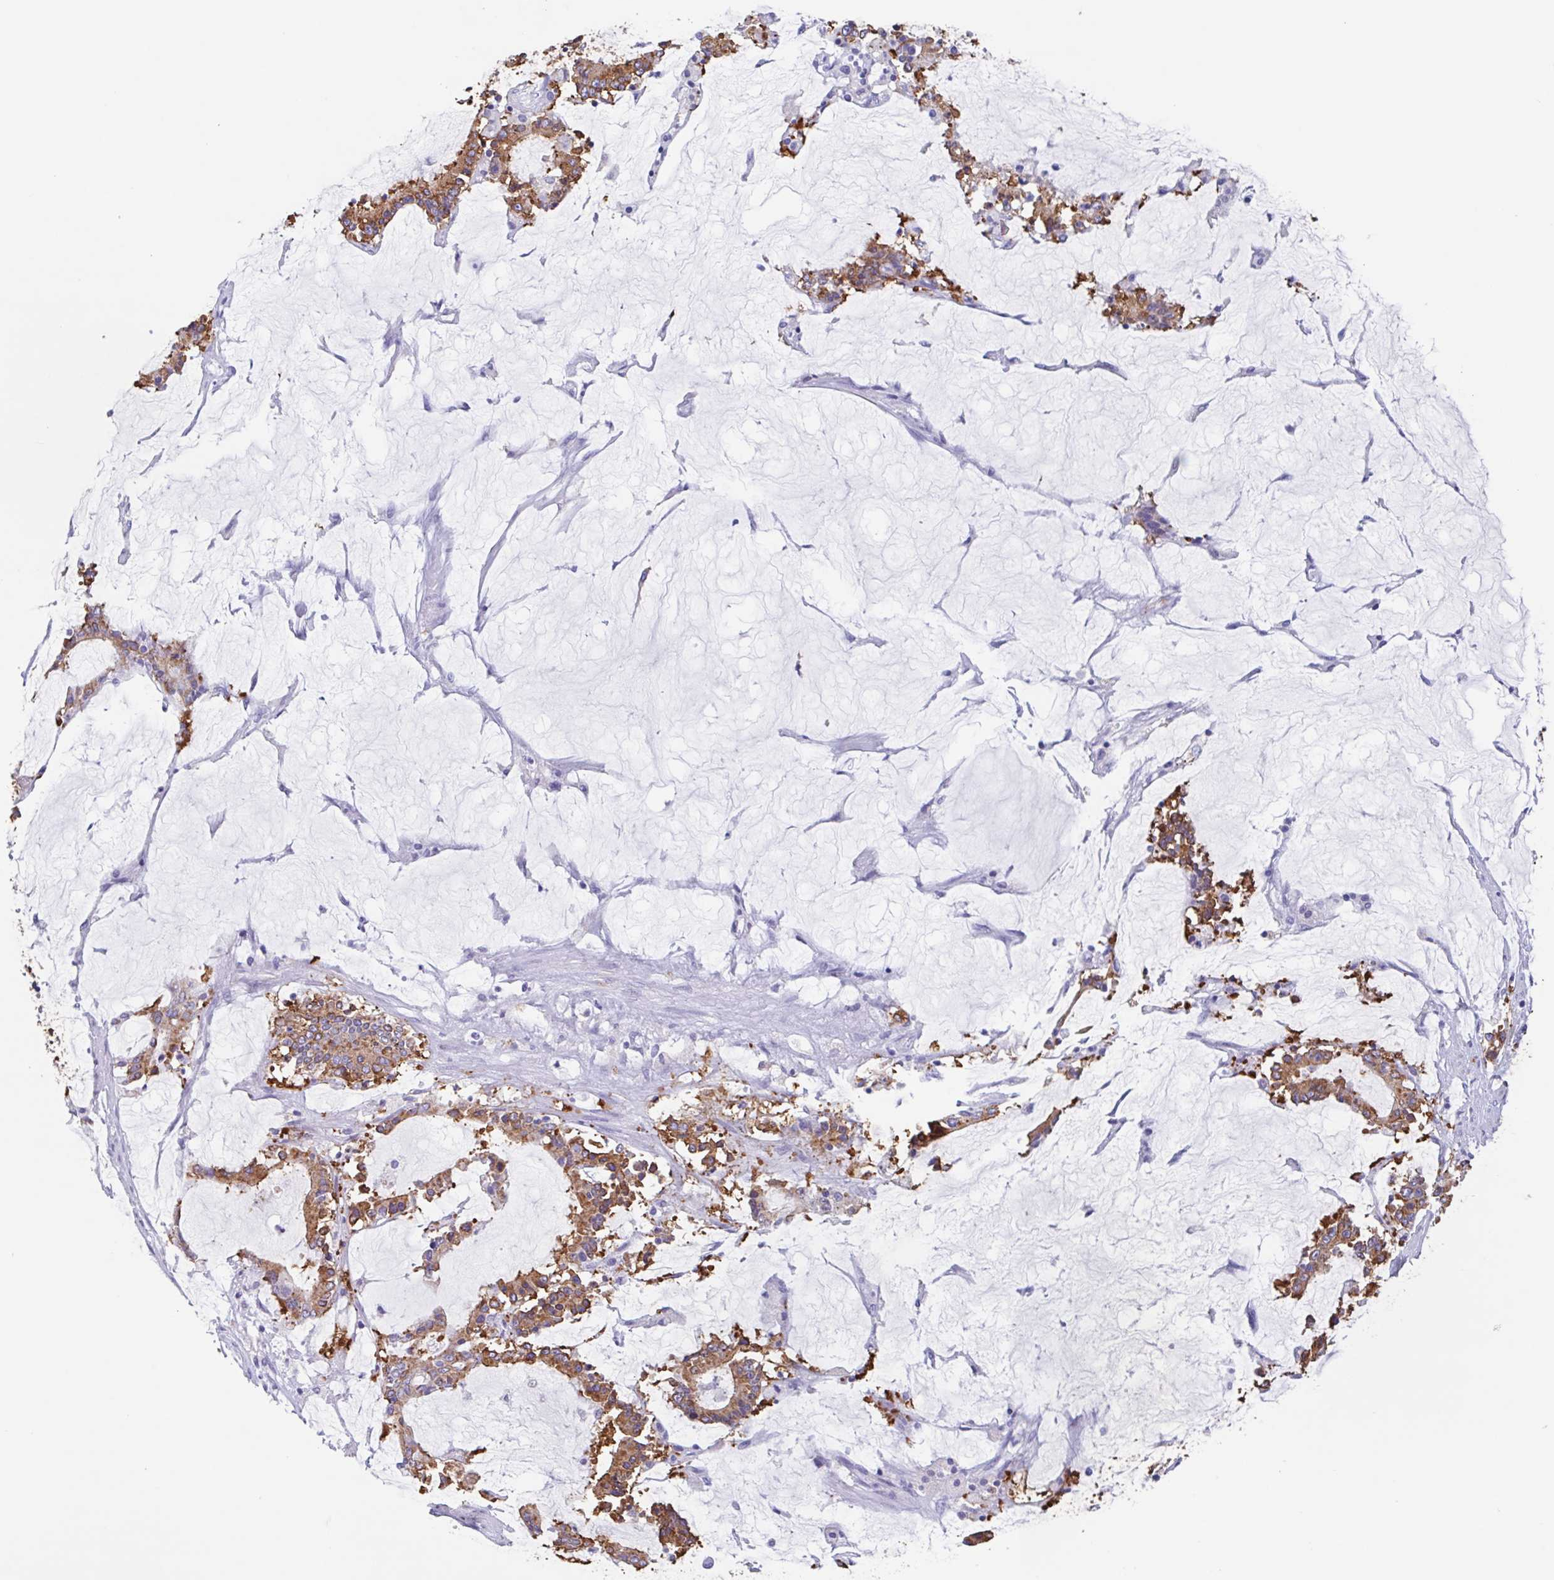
{"staining": {"intensity": "moderate", "quantity": ">75%", "location": "cytoplasmic/membranous"}, "tissue": "stomach cancer", "cell_type": "Tumor cells", "image_type": "cancer", "snomed": [{"axis": "morphology", "description": "Adenocarcinoma, NOS"}, {"axis": "topography", "description": "Stomach, upper"}], "caption": "Immunohistochemical staining of adenocarcinoma (stomach) shows medium levels of moderate cytoplasmic/membranous staining in about >75% of tumor cells. (IHC, brightfield microscopy, high magnification).", "gene": "TPD52", "patient": {"sex": "male", "age": 68}}